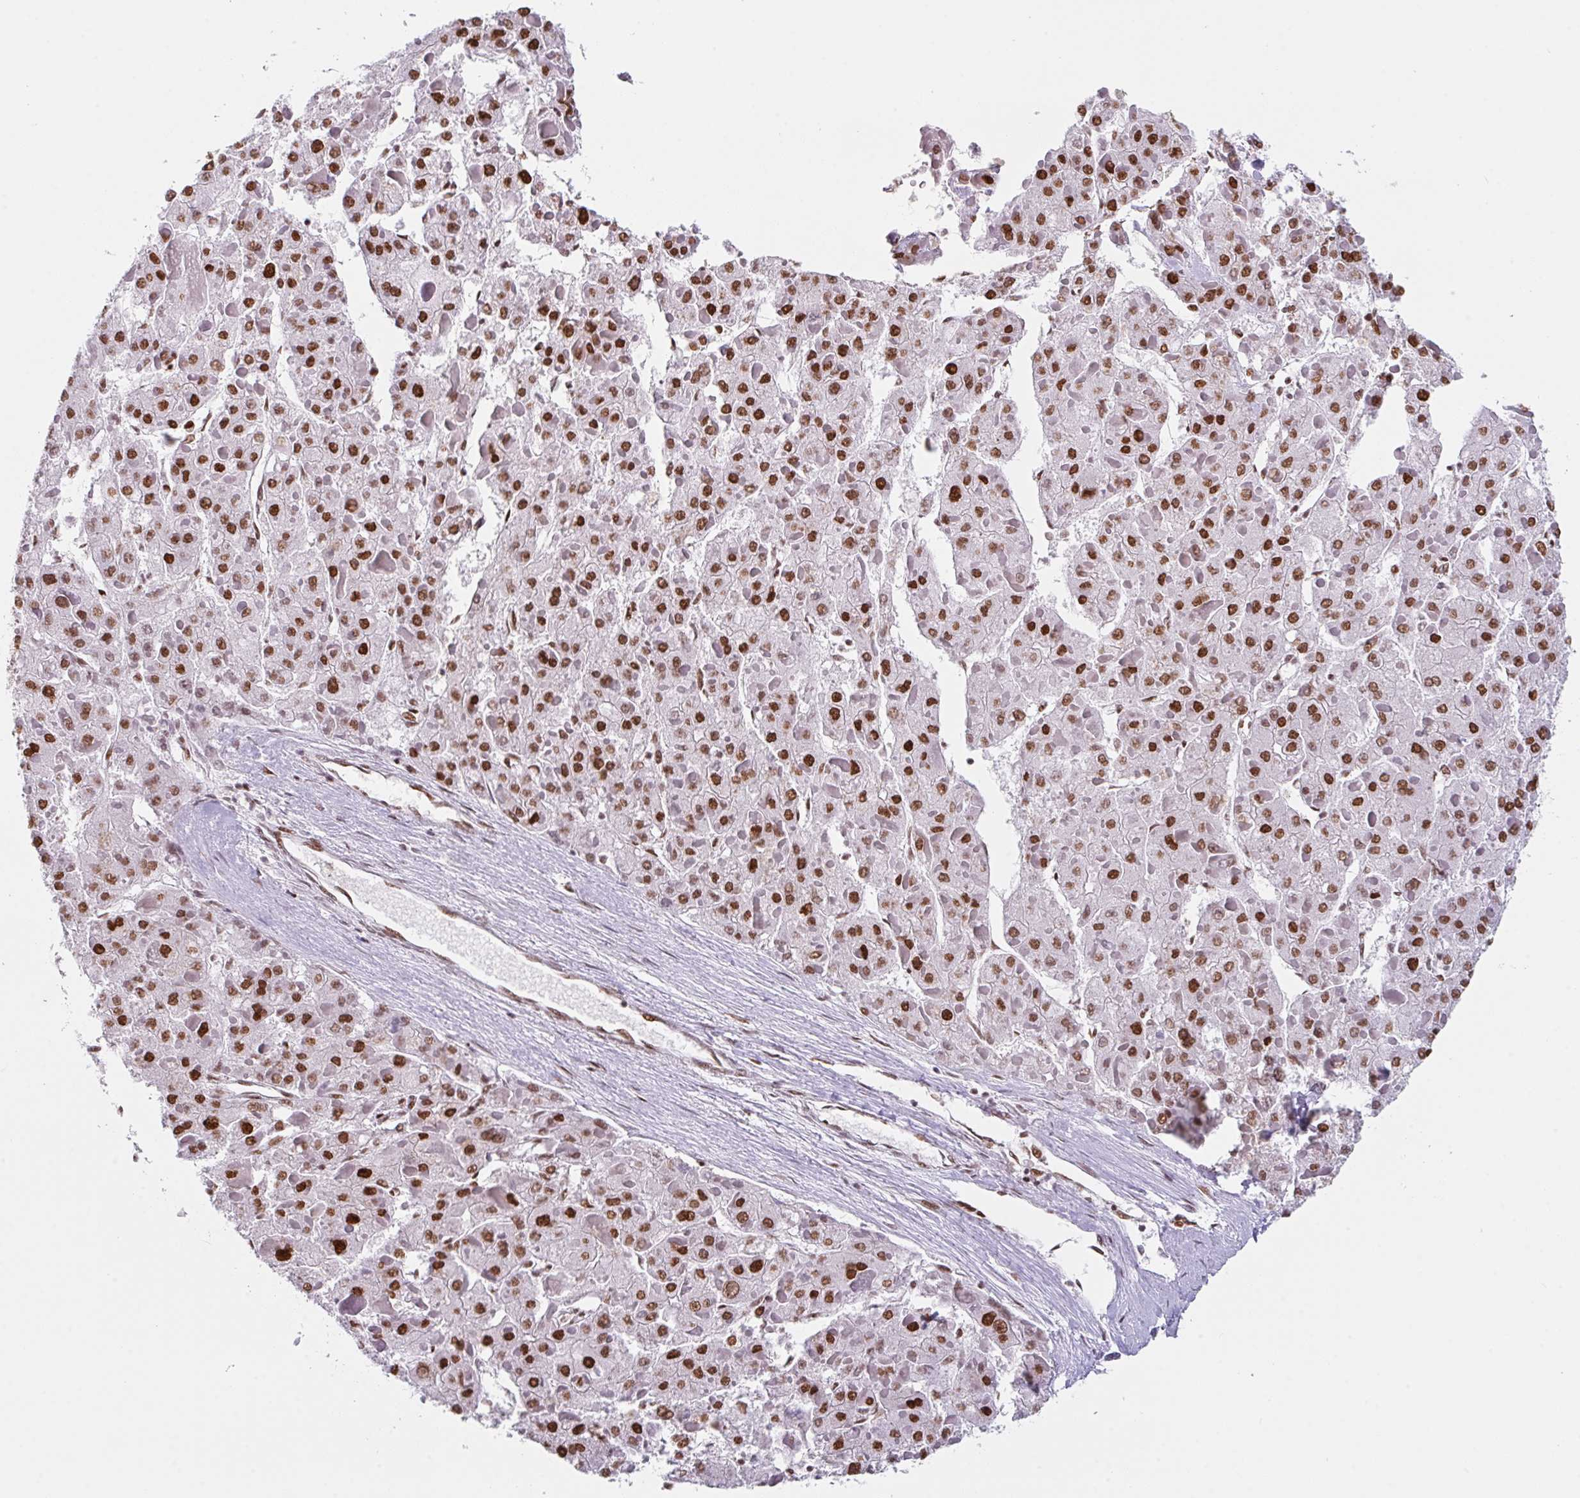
{"staining": {"intensity": "strong", "quantity": ">75%", "location": "nuclear"}, "tissue": "liver cancer", "cell_type": "Tumor cells", "image_type": "cancer", "snomed": [{"axis": "morphology", "description": "Carcinoma, Hepatocellular, NOS"}, {"axis": "topography", "description": "Liver"}], "caption": "This image reveals immunohistochemistry (IHC) staining of human liver hepatocellular carcinoma, with high strong nuclear expression in about >75% of tumor cells.", "gene": "CLP1", "patient": {"sex": "female", "age": 73}}